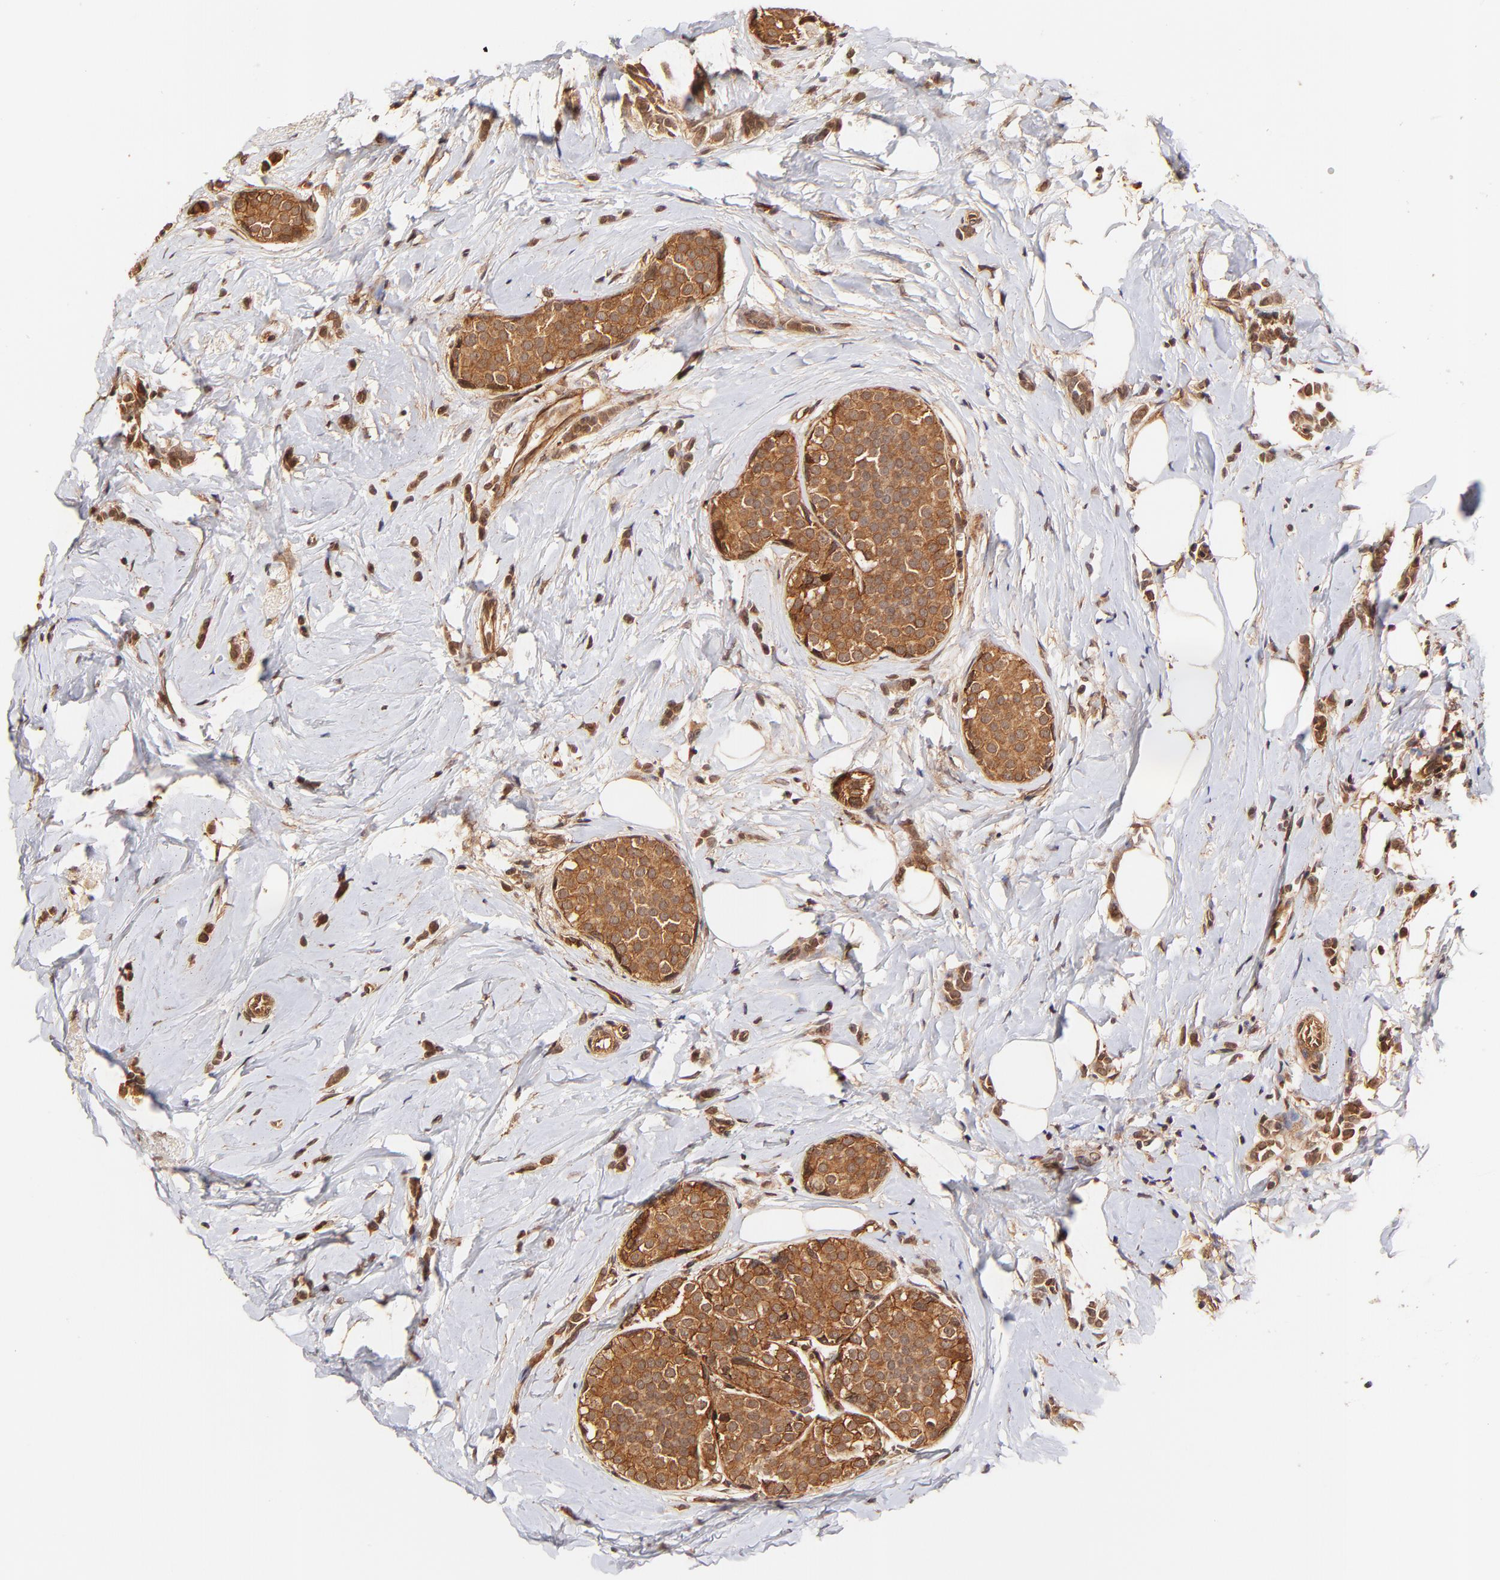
{"staining": {"intensity": "moderate", "quantity": ">75%", "location": "cytoplasmic/membranous"}, "tissue": "breast cancer", "cell_type": "Tumor cells", "image_type": "cancer", "snomed": [{"axis": "morphology", "description": "Lobular carcinoma"}, {"axis": "topography", "description": "Breast"}], "caption": "A histopathology image showing moderate cytoplasmic/membranous staining in about >75% of tumor cells in breast cancer (lobular carcinoma), as visualized by brown immunohistochemical staining.", "gene": "ITGB1", "patient": {"sex": "female", "age": 64}}